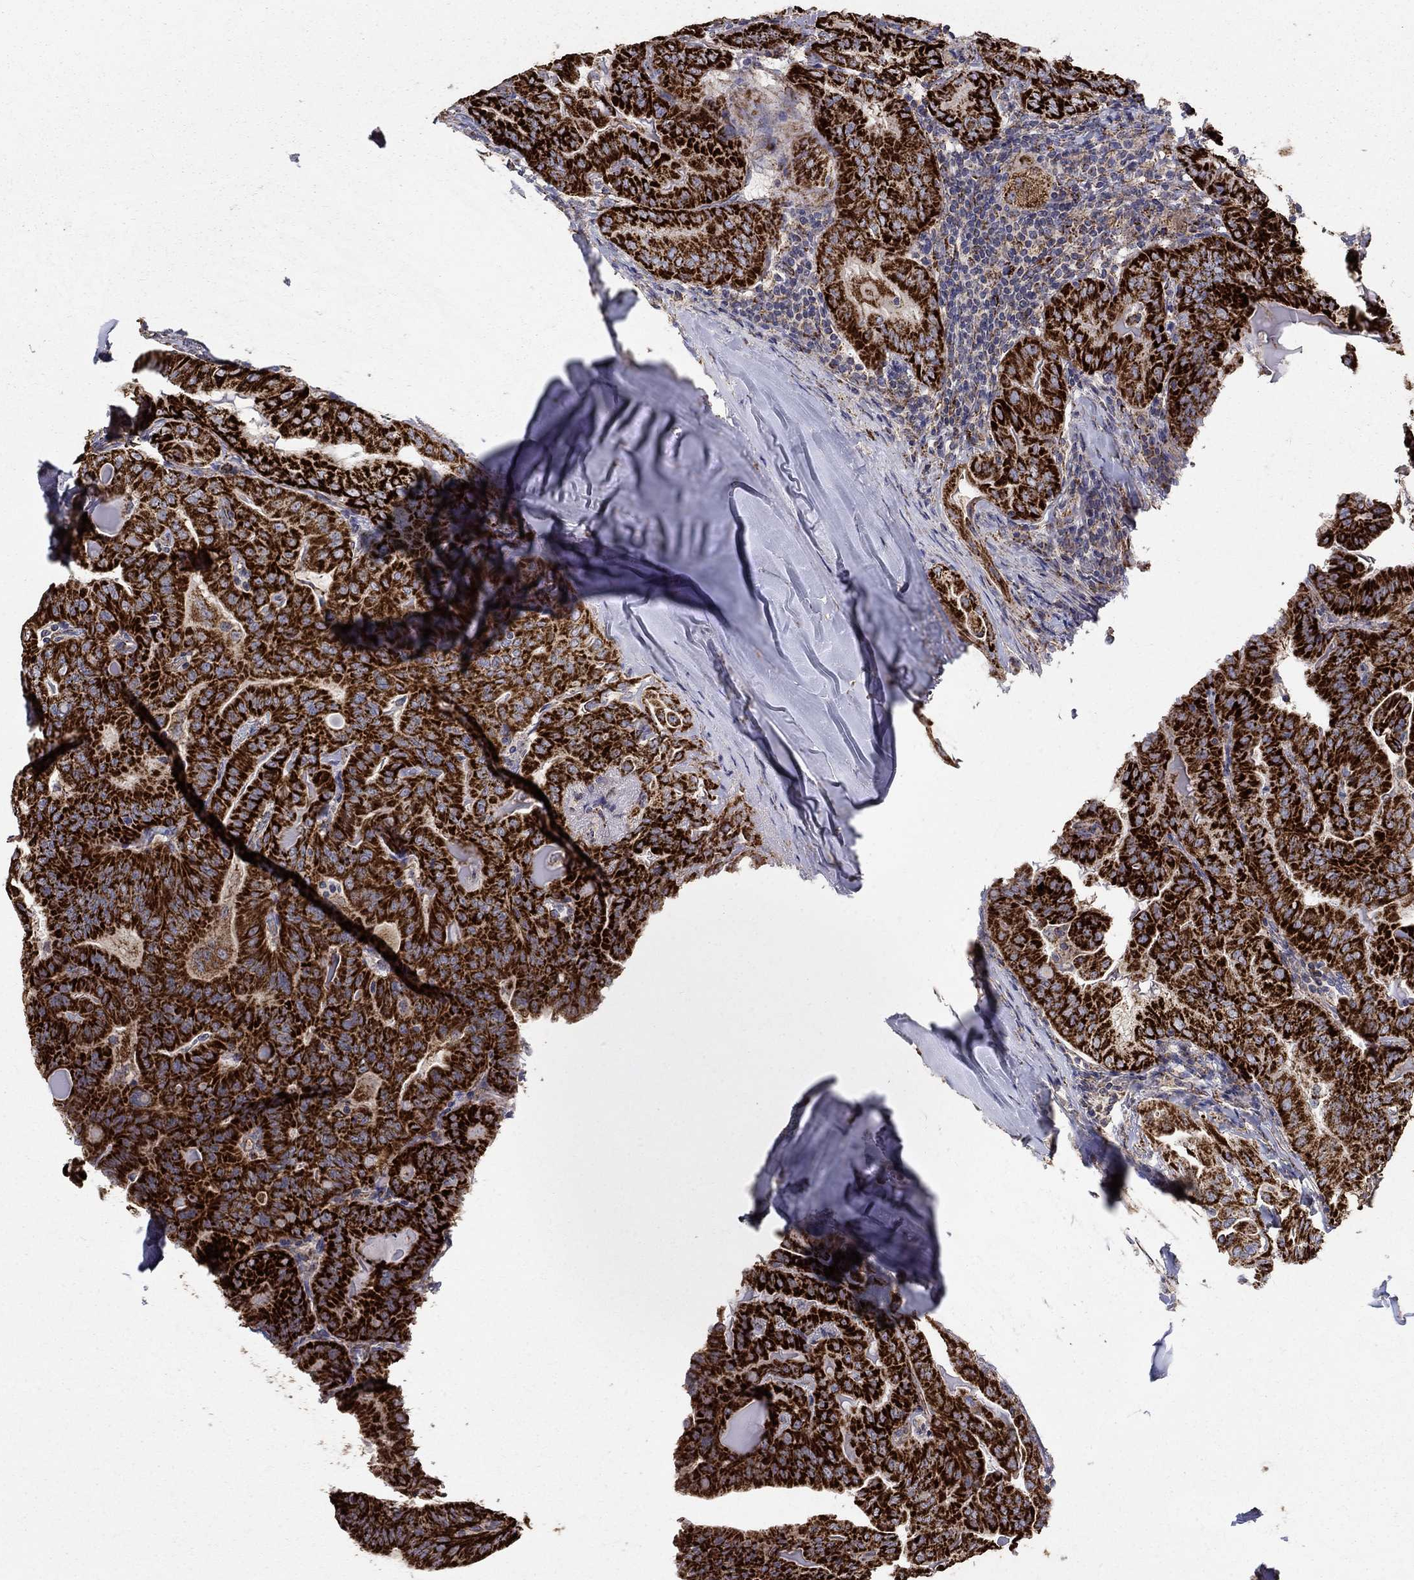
{"staining": {"intensity": "strong", "quantity": ">75%", "location": "cytoplasmic/membranous"}, "tissue": "thyroid cancer", "cell_type": "Tumor cells", "image_type": "cancer", "snomed": [{"axis": "morphology", "description": "Papillary adenocarcinoma, NOS"}, {"axis": "topography", "description": "Thyroid gland"}], "caption": "Thyroid papillary adenocarcinoma was stained to show a protein in brown. There is high levels of strong cytoplasmic/membranous expression in about >75% of tumor cells.", "gene": "GCSH", "patient": {"sex": "female", "age": 68}}